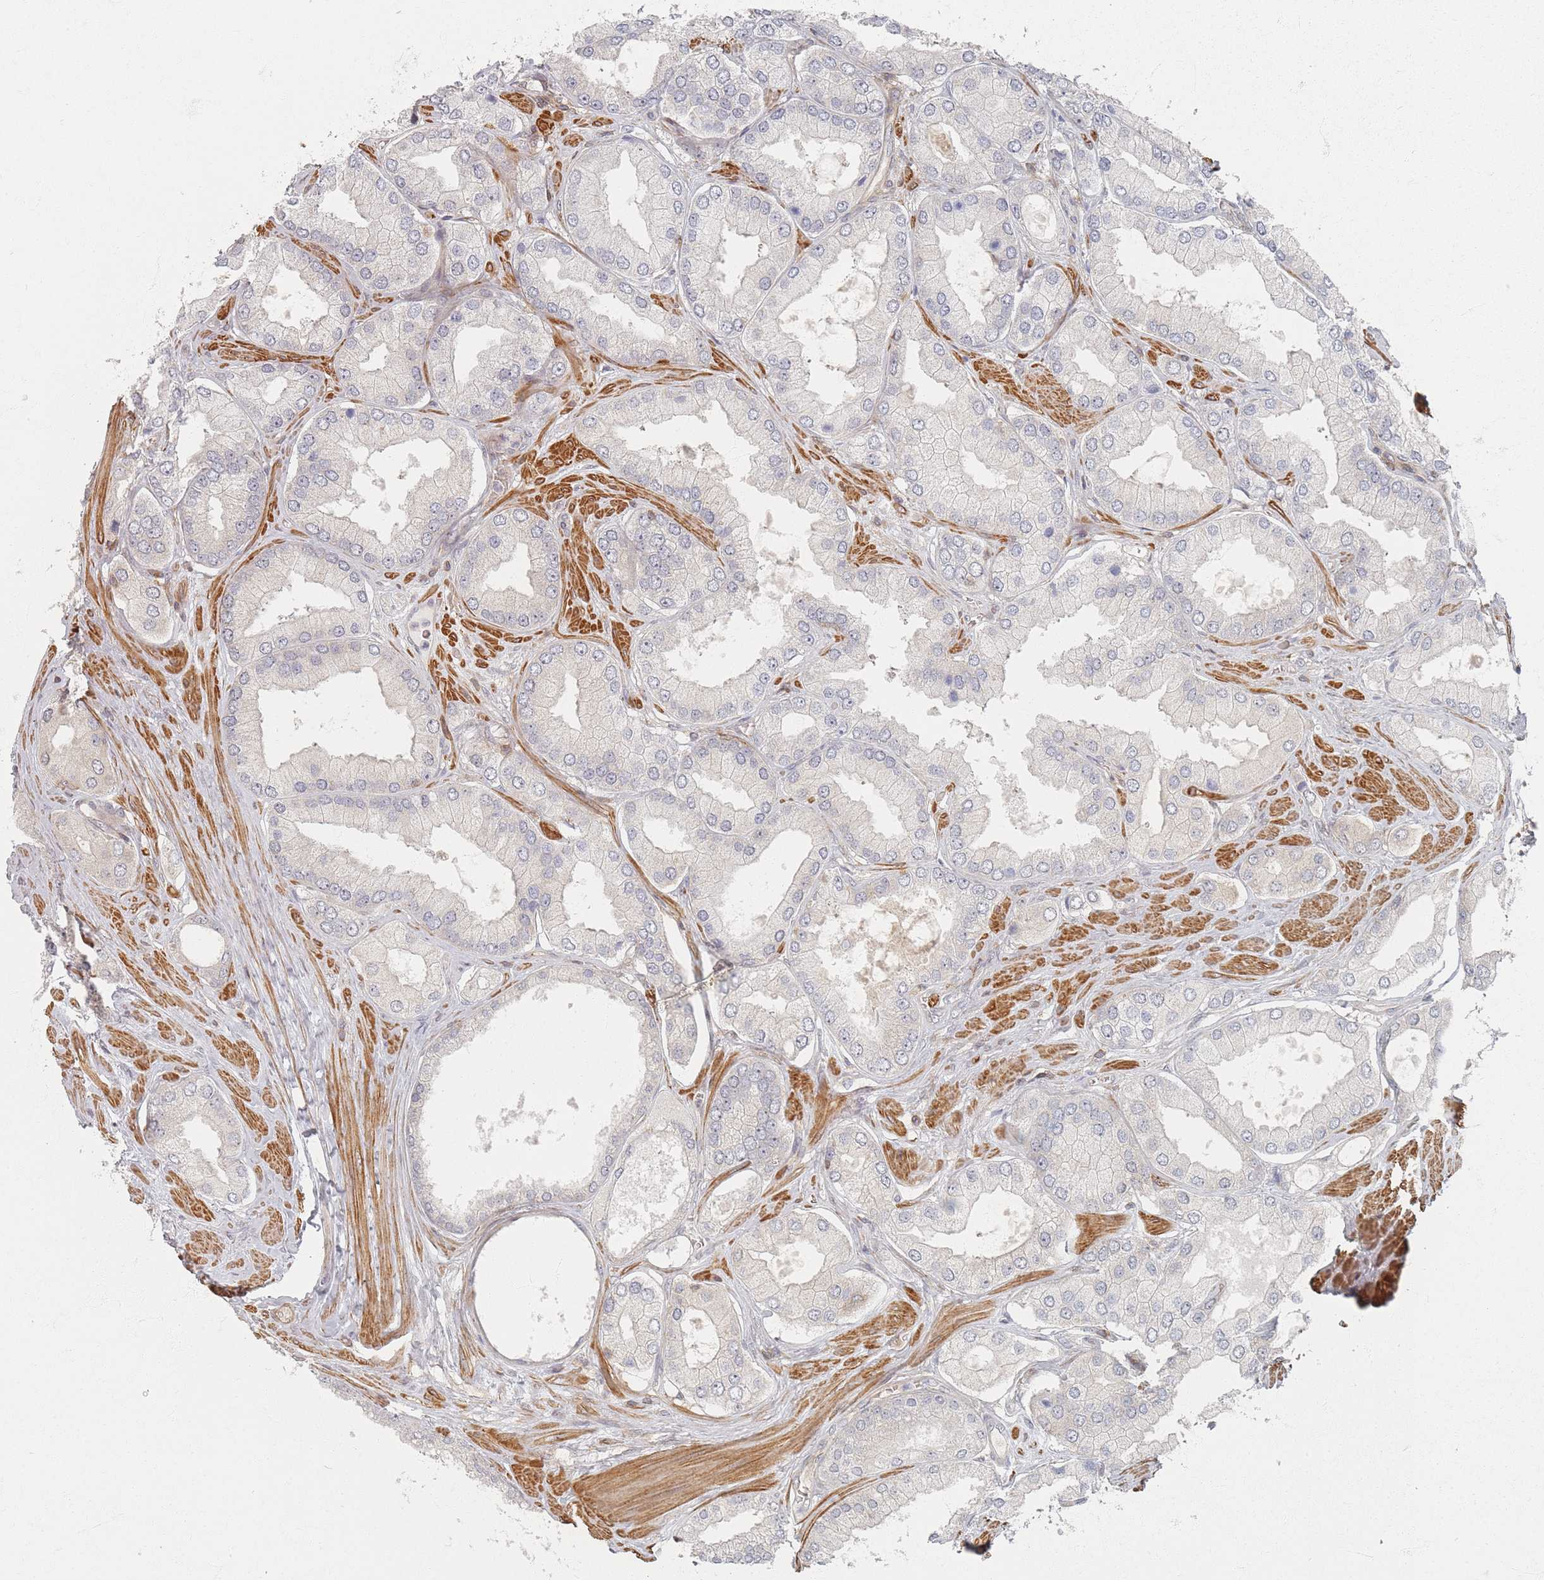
{"staining": {"intensity": "negative", "quantity": "none", "location": "none"}, "tissue": "prostate cancer", "cell_type": "Tumor cells", "image_type": "cancer", "snomed": [{"axis": "morphology", "description": "Adenocarcinoma, Low grade"}, {"axis": "topography", "description": "Prostate"}], "caption": "High power microscopy micrograph of an immunohistochemistry (IHC) image of prostate cancer (adenocarcinoma (low-grade)), revealing no significant positivity in tumor cells. (Stains: DAB (3,3'-diaminobenzidine) IHC with hematoxylin counter stain, Microscopy: brightfield microscopy at high magnification).", "gene": "ZNF852", "patient": {"sex": "male", "age": 42}}